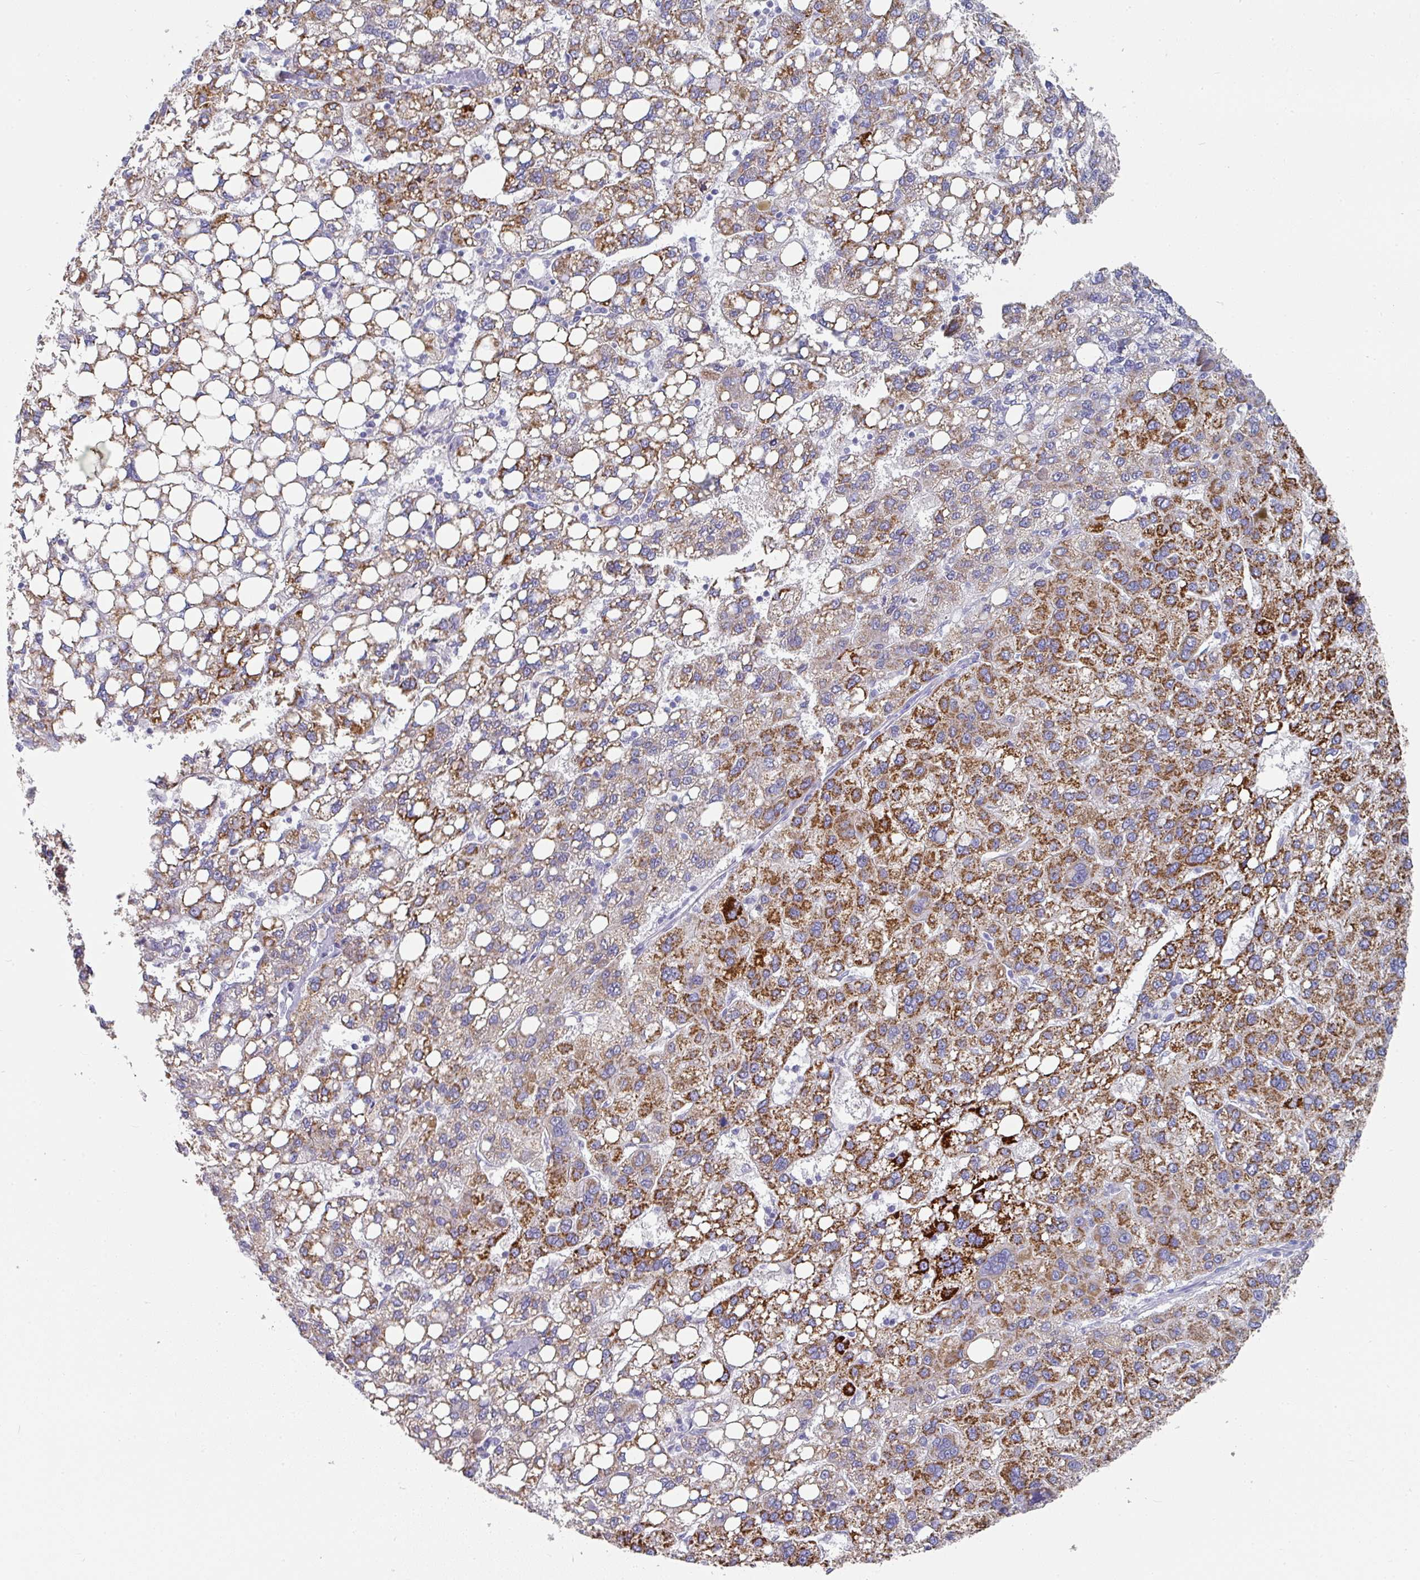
{"staining": {"intensity": "moderate", "quantity": ">75%", "location": "cytoplasmic/membranous"}, "tissue": "liver cancer", "cell_type": "Tumor cells", "image_type": "cancer", "snomed": [{"axis": "morphology", "description": "Carcinoma, Hepatocellular, NOS"}, {"axis": "topography", "description": "Liver"}], "caption": "Human hepatocellular carcinoma (liver) stained with a brown dye reveals moderate cytoplasmic/membranous positive expression in approximately >75% of tumor cells.", "gene": "SETBP1", "patient": {"sex": "female", "age": 82}}